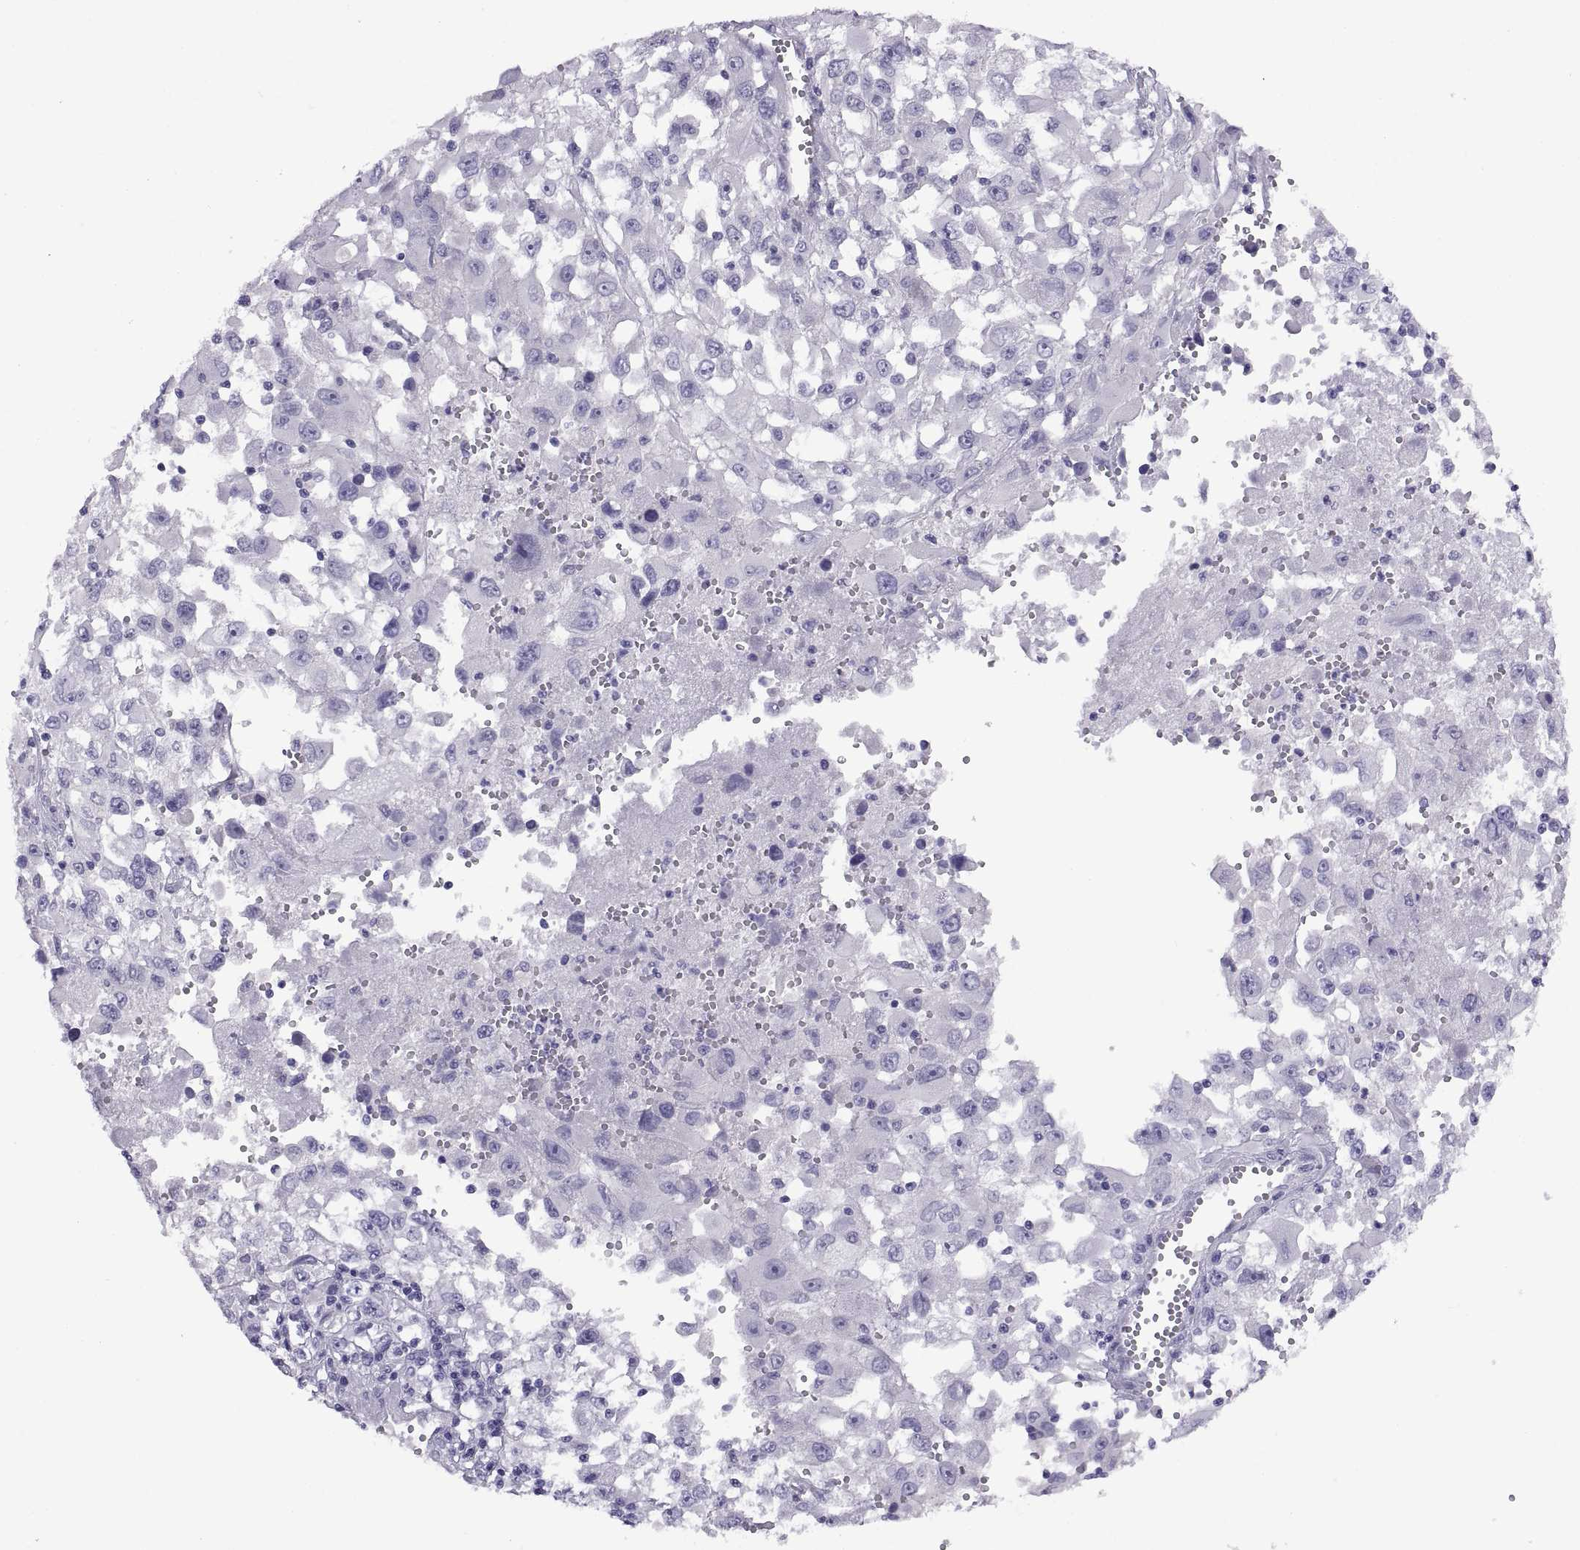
{"staining": {"intensity": "negative", "quantity": "none", "location": "none"}, "tissue": "melanoma", "cell_type": "Tumor cells", "image_type": "cancer", "snomed": [{"axis": "morphology", "description": "Malignant melanoma, Metastatic site"}, {"axis": "topography", "description": "Soft tissue"}], "caption": "Immunohistochemistry (IHC) of human malignant melanoma (metastatic site) demonstrates no expression in tumor cells.", "gene": "RGS20", "patient": {"sex": "male", "age": 50}}